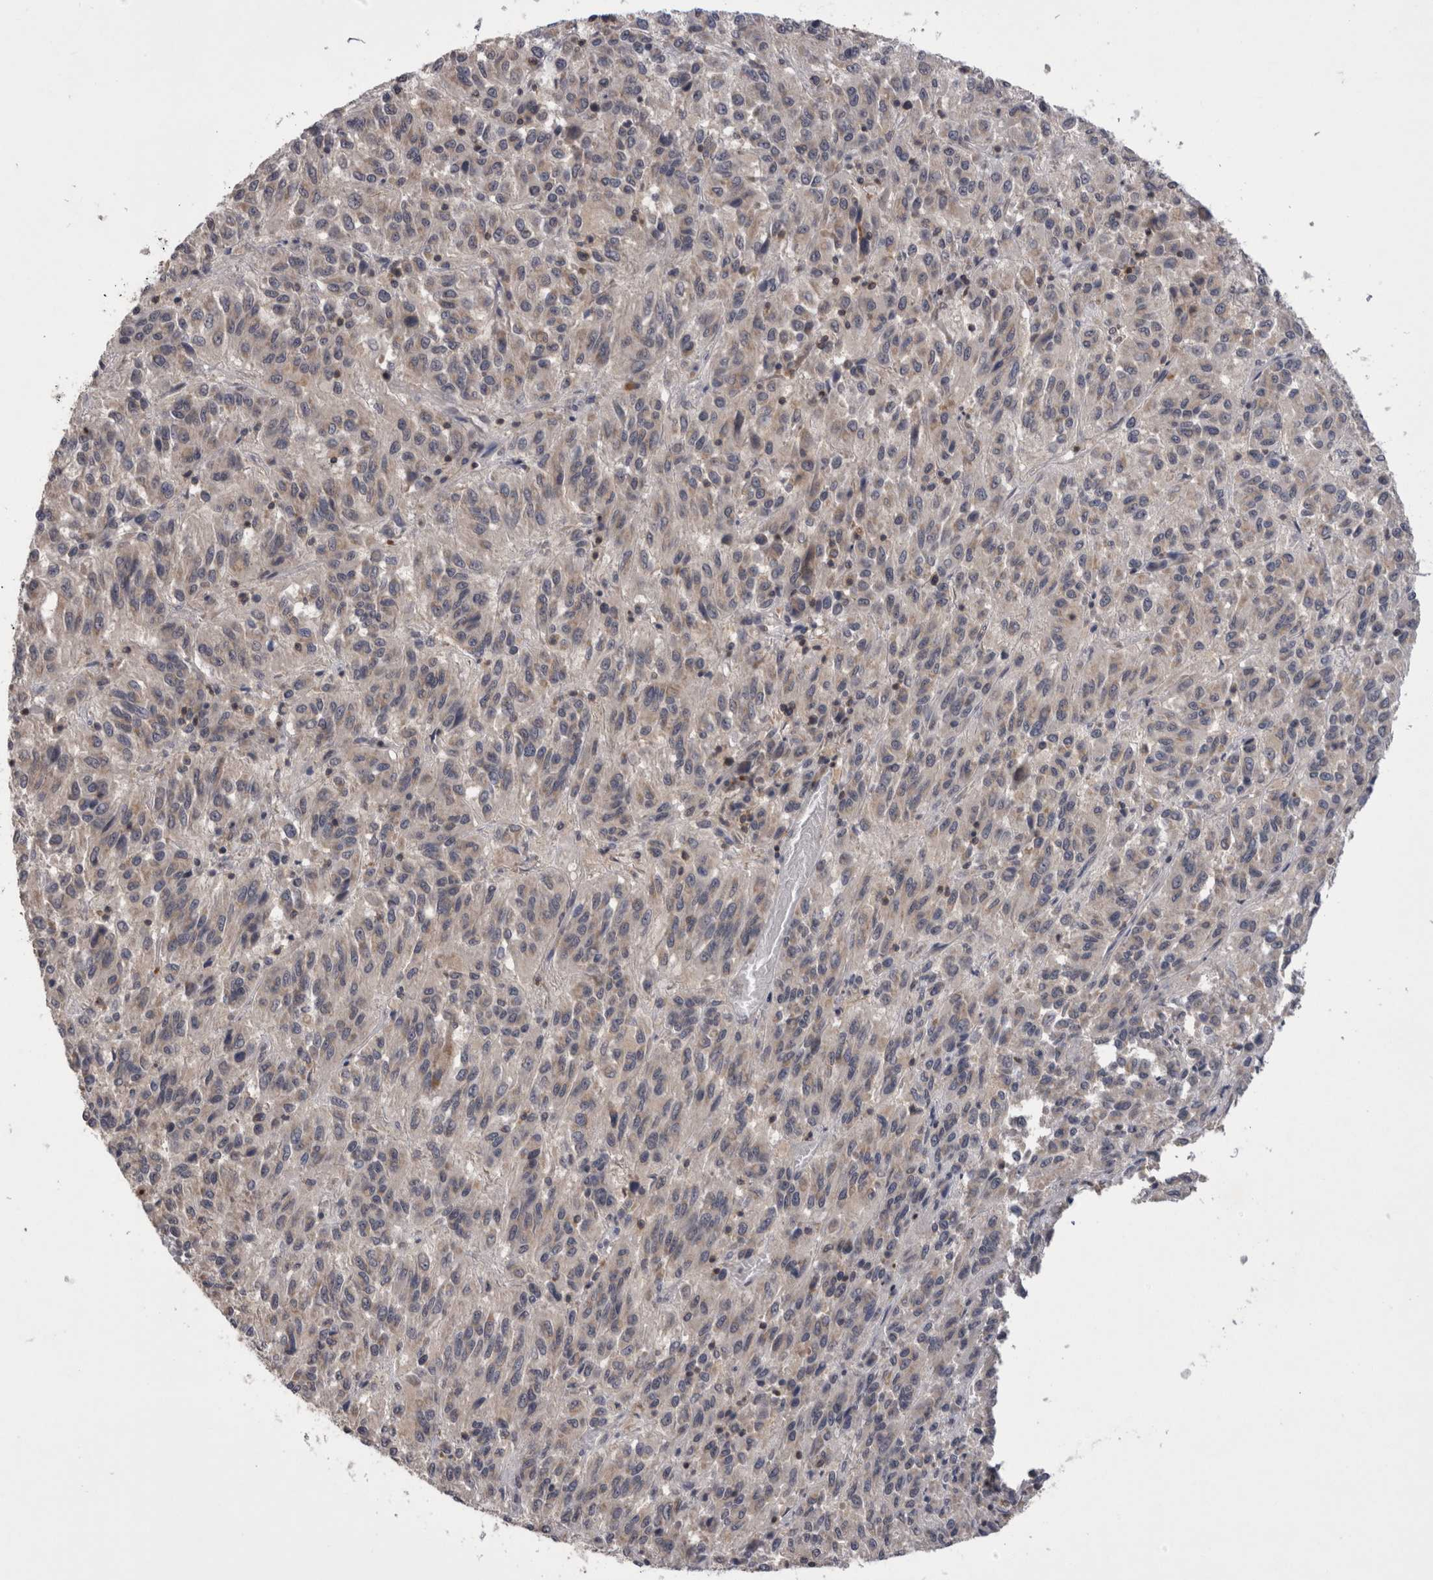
{"staining": {"intensity": "negative", "quantity": "none", "location": "none"}, "tissue": "melanoma", "cell_type": "Tumor cells", "image_type": "cancer", "snomed": [{"axis": "morphology", "description": "Malignant melanoma, Metastatic site"}, {"axis": "topography", "description": "Lung"}], "caption": "Tumor cells show no significant staining in malignant melanoma (metastatic site).", "gene": "NFATC2", "patient": {"sex": "male", "age": 64}}